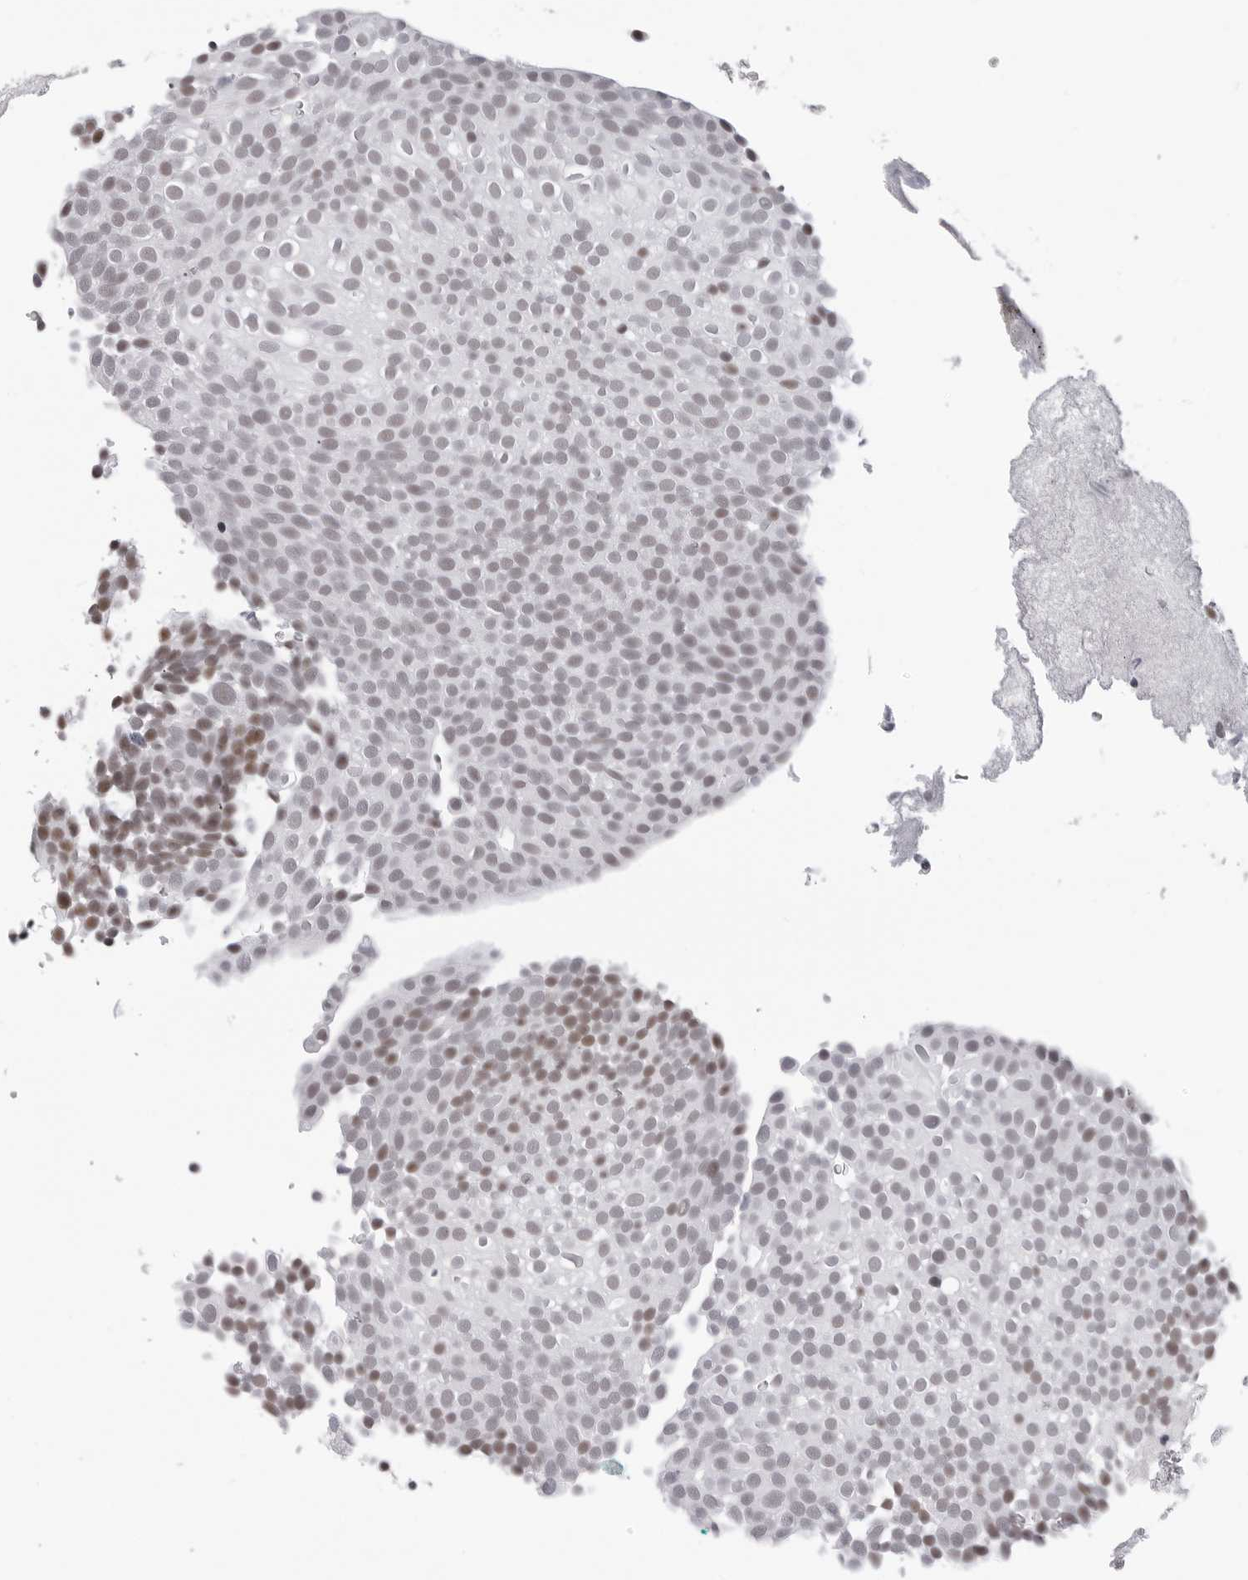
{"staining": {"intensity": "moderate", "quantity": "25%-75%", "location": "nuclear"}, "tissue": "urothelial cancer", "cell_type": "Tumor cells", "image_type": "cancer", "snomed": [{"axis": "morphology", "description": "Urothelial carcinoma, Low grade"}, {"axis": "topography", "description": "Urinary bladder"}], "caption": "Immunohistochemistry micrograph of neoplastic tissue: urothelial carcinoma (low-grade) stained using immunohistochemistry (IHC) demonstrates medium levels of moderate protein expression localized specifically in the nuclear of tumor cells, appearing as a nuclear brown color.", "gene": "SF3B4", "patient": {"sex": "male", "age": 78}}